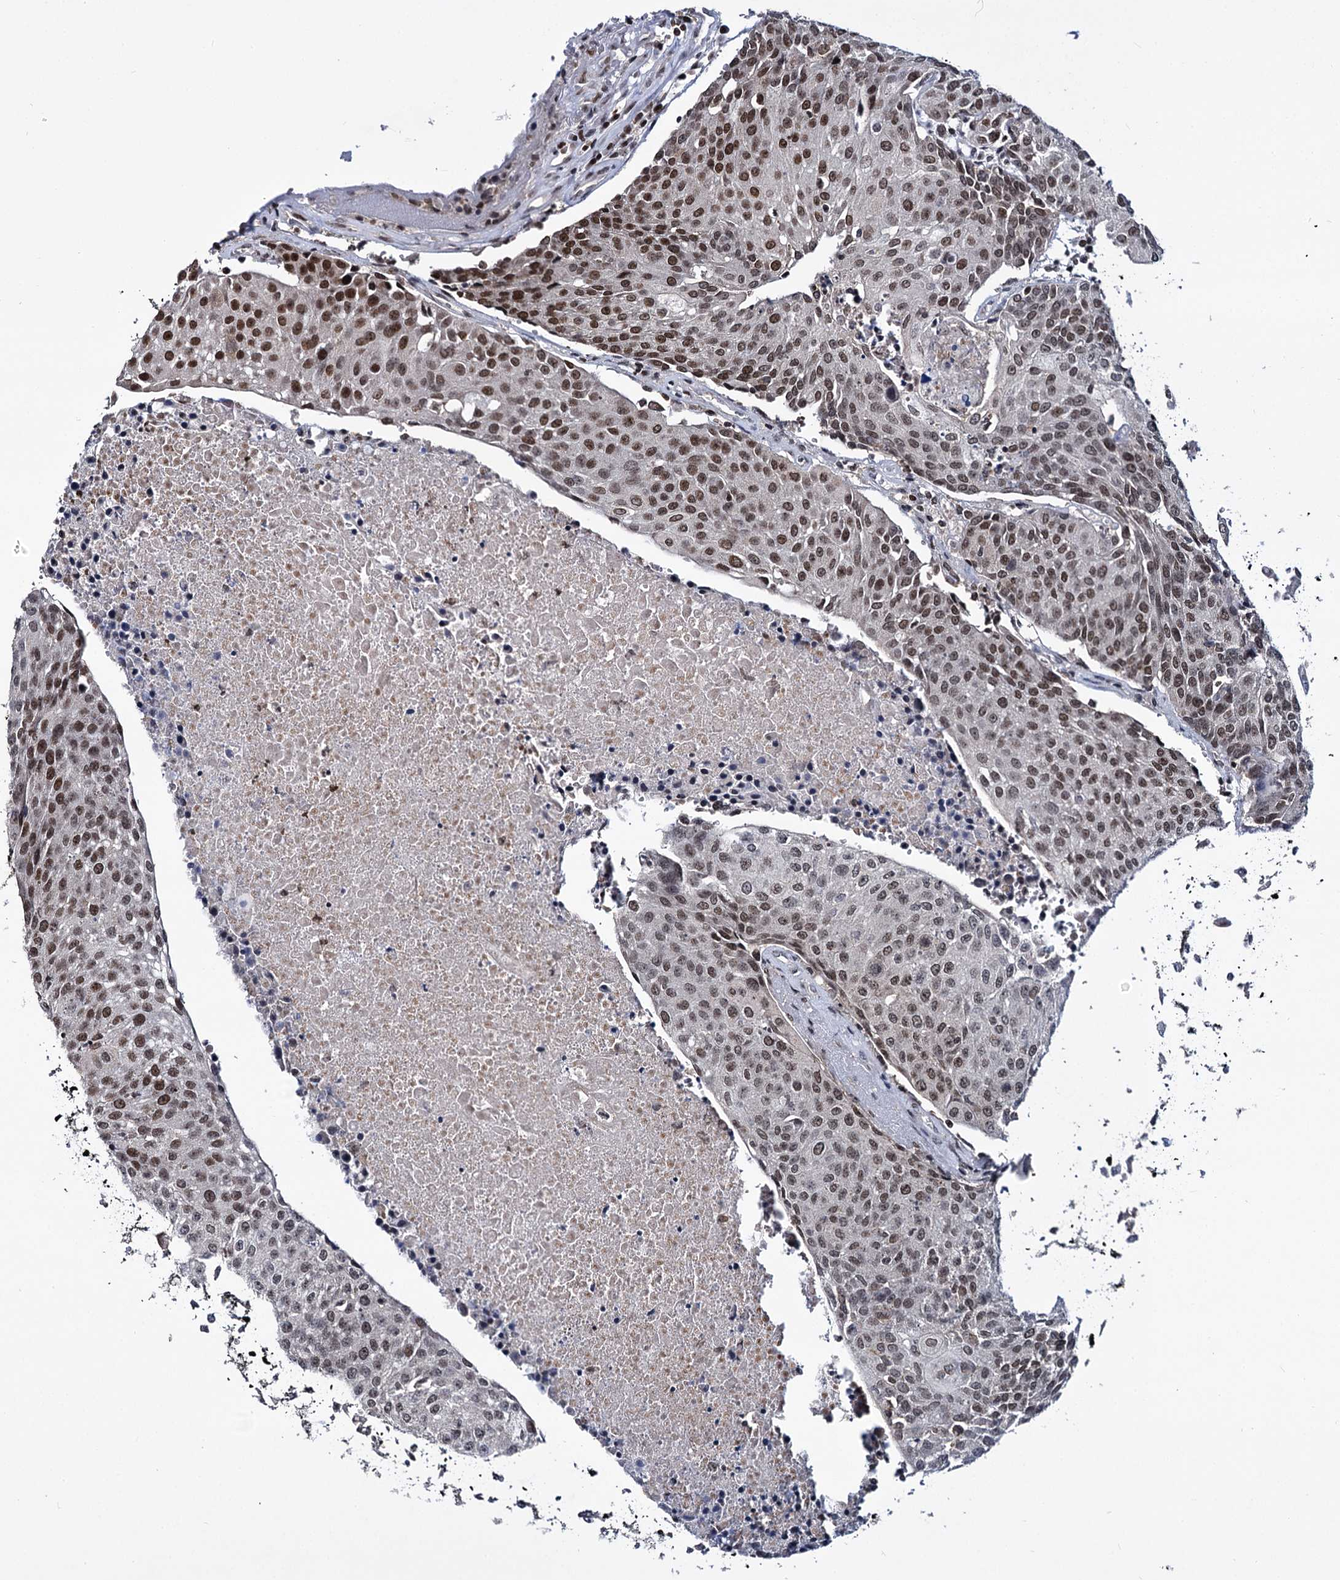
{"staining": {"intensity": "strong", "quantity": ">75%", "location": "nuclear"}, "tissue": "urothelial cancer", "cell_type": "Tumor cells", "image_type": "cancer", "snomed": [{"axis": "morphology", "description": "Urothelial carcinoma, High grade"}, {"axis": "topography", "description": "Urinary bladder"}], "caption": "Urothelial cancer stained with a protein marker shows strong staining in tumor cells.", "gene": "SMCHD1", "patient": {"sex": "female", "age": 85}}